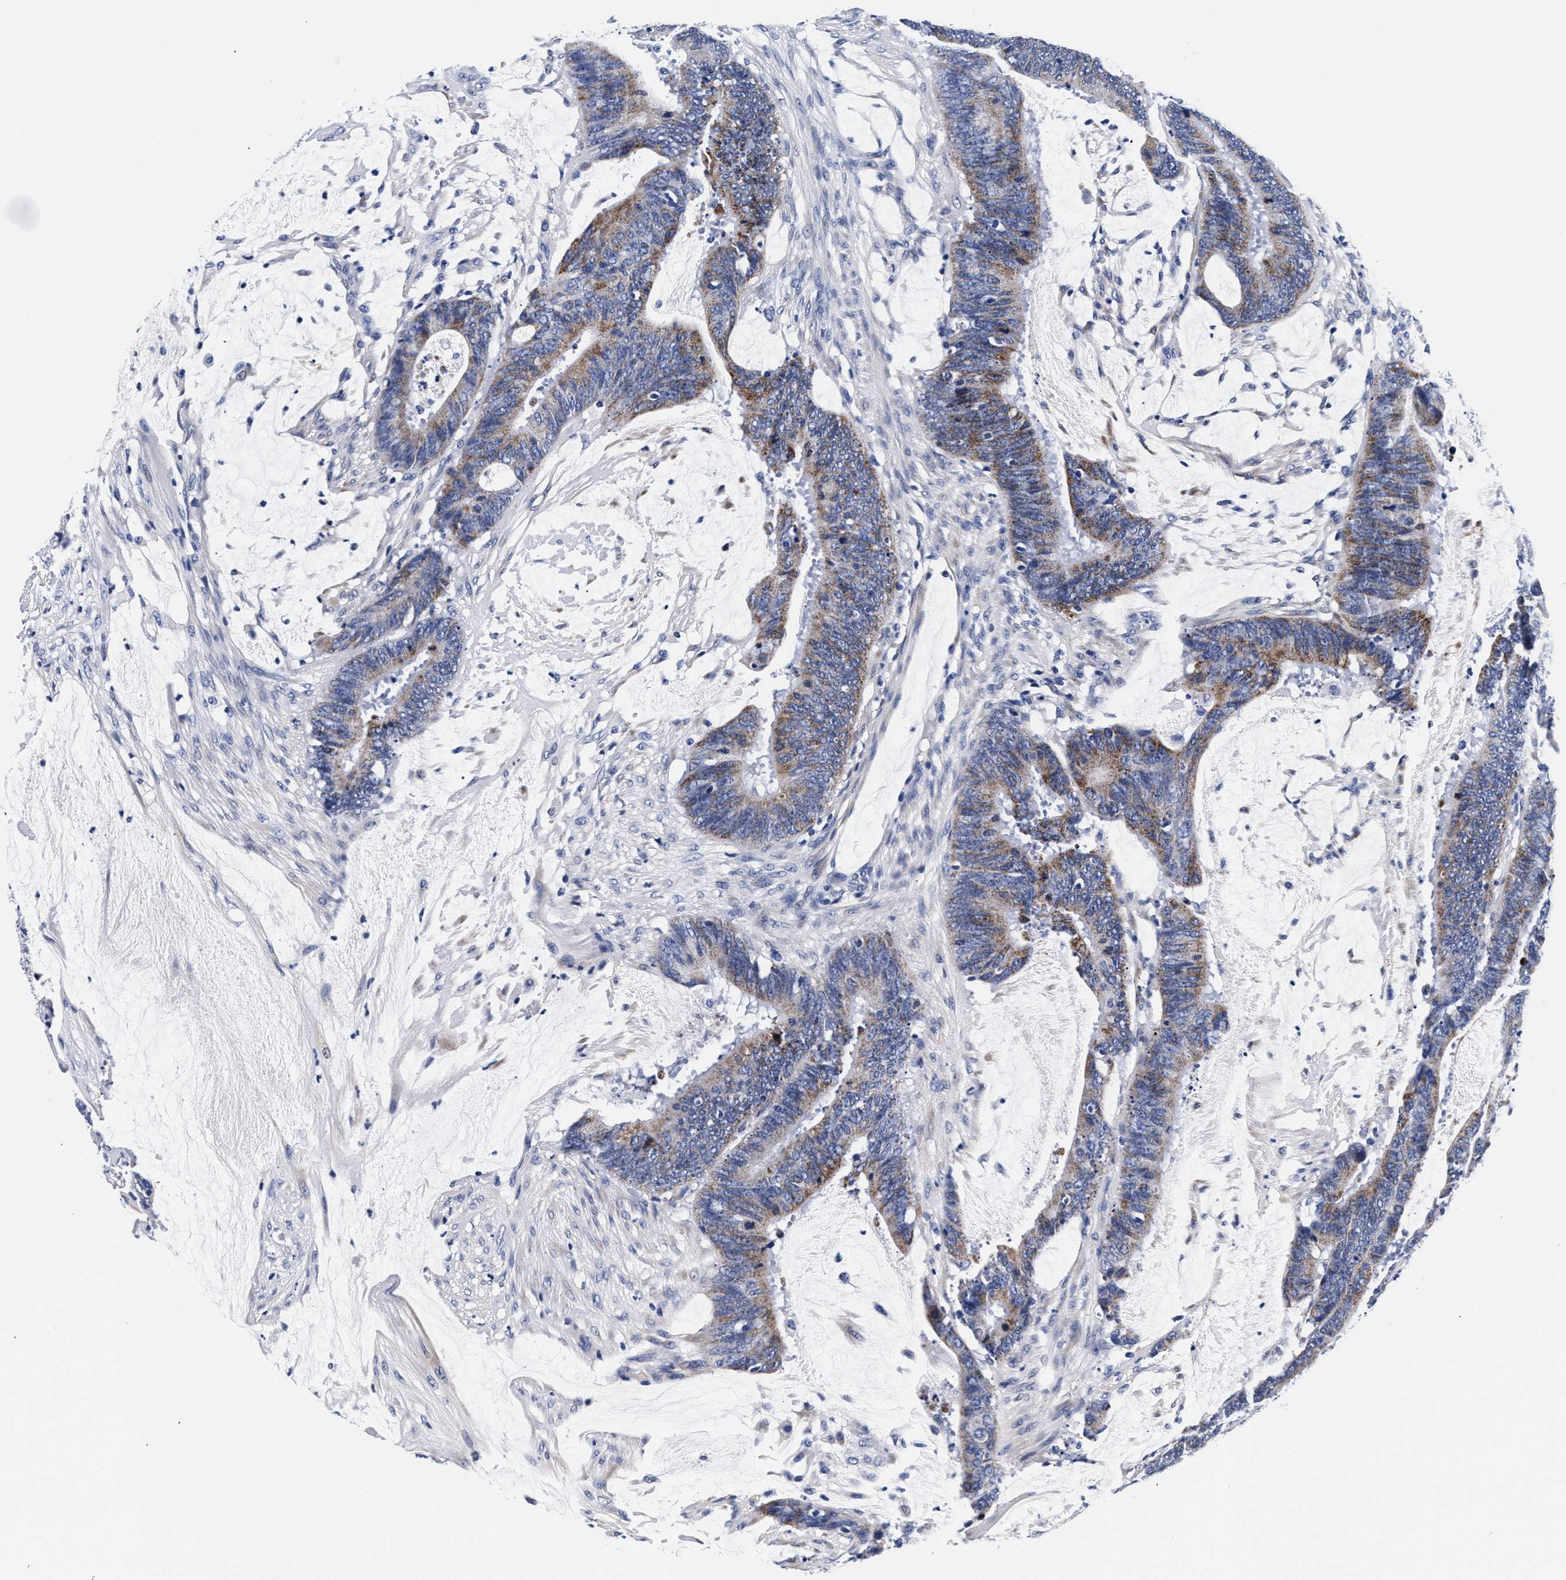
{"staining": {"intensity": "moderate", "quantity": ">75%", "location": "cytoplasmic/membranous"}, "tissue": "colorectal cancer", "cell_type": "Tumor cells", "image_type": "cancer", "snomed": [{"axis": "morphology", "description": "Adenocarcinoma, NOS"}, {"axis": "topography", "description": "Rectum"}], "caption": "Tumor cells show moderate cytoplasmic/membranous positivity in about >75% of cells in colorectal cancer.", "gene": "RAB3B", "patient": {"sex": "female", "age": 66}}